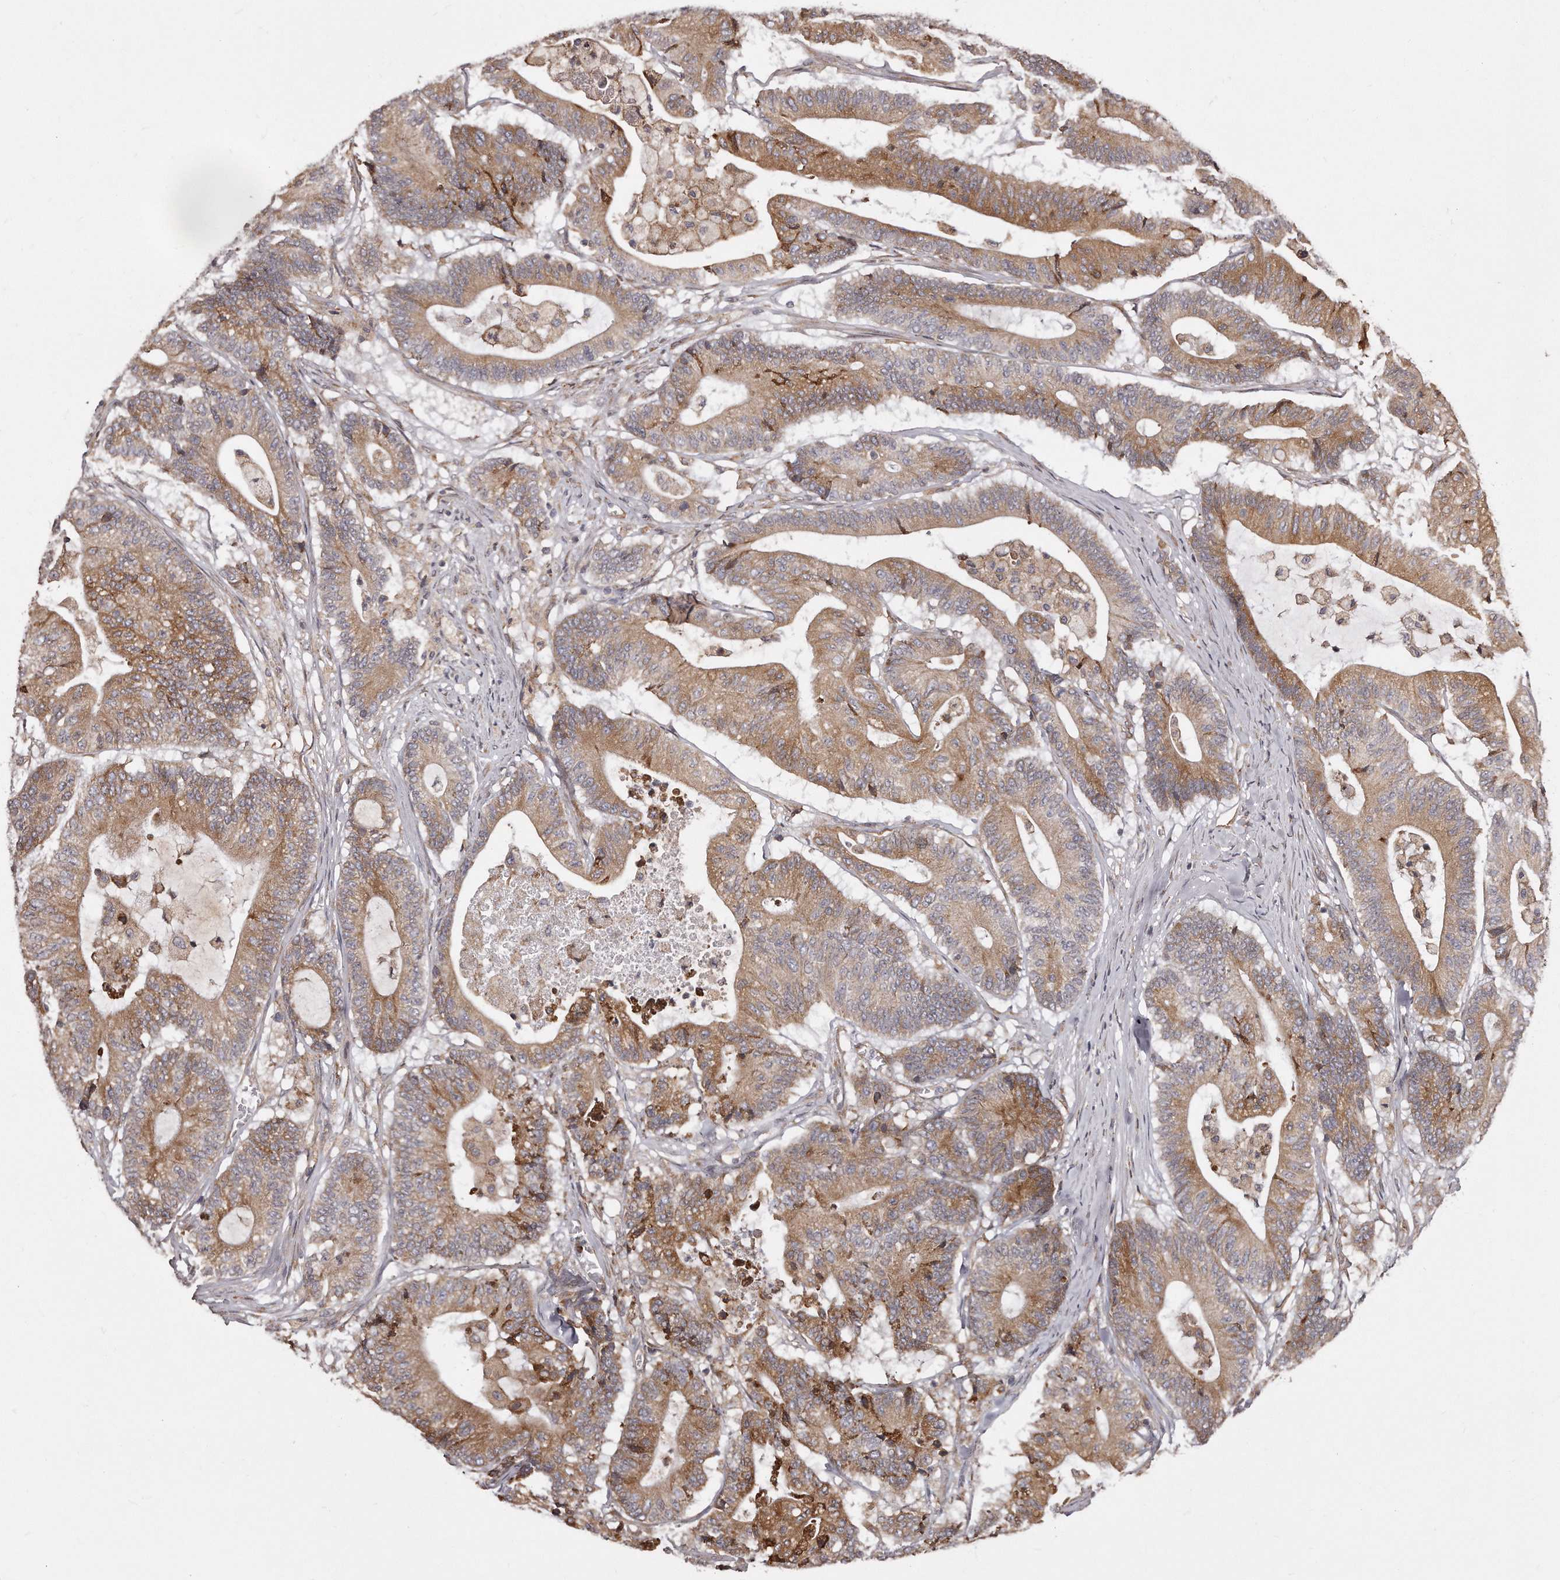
{"staining": {"intensity": "moderate", "quantity": ">75%", "location": "cytoplasmic/membranous"}, "tissue": "colorectal cancer", "cell_type": "Tumor cells", "image_type": "cancer", "snomed": [{"axis": "morphology", "description": "Adenocarcinoma, NOS"}, {"axis": "topography", "description": "Colon"}], "caption": "Tumor cells reveal moderate cytoplasmic/membranous staining in about >75% of cells in colorectal adenocarcinoma. The staining was performed using DAB (3,3'-diaminobenzidine), with brown indicating positive protein expression. Nuclei are stained blue with hematoxylin.", "gene": "TRAPPC14", "patient": {"sex": "female", "age": 84}}